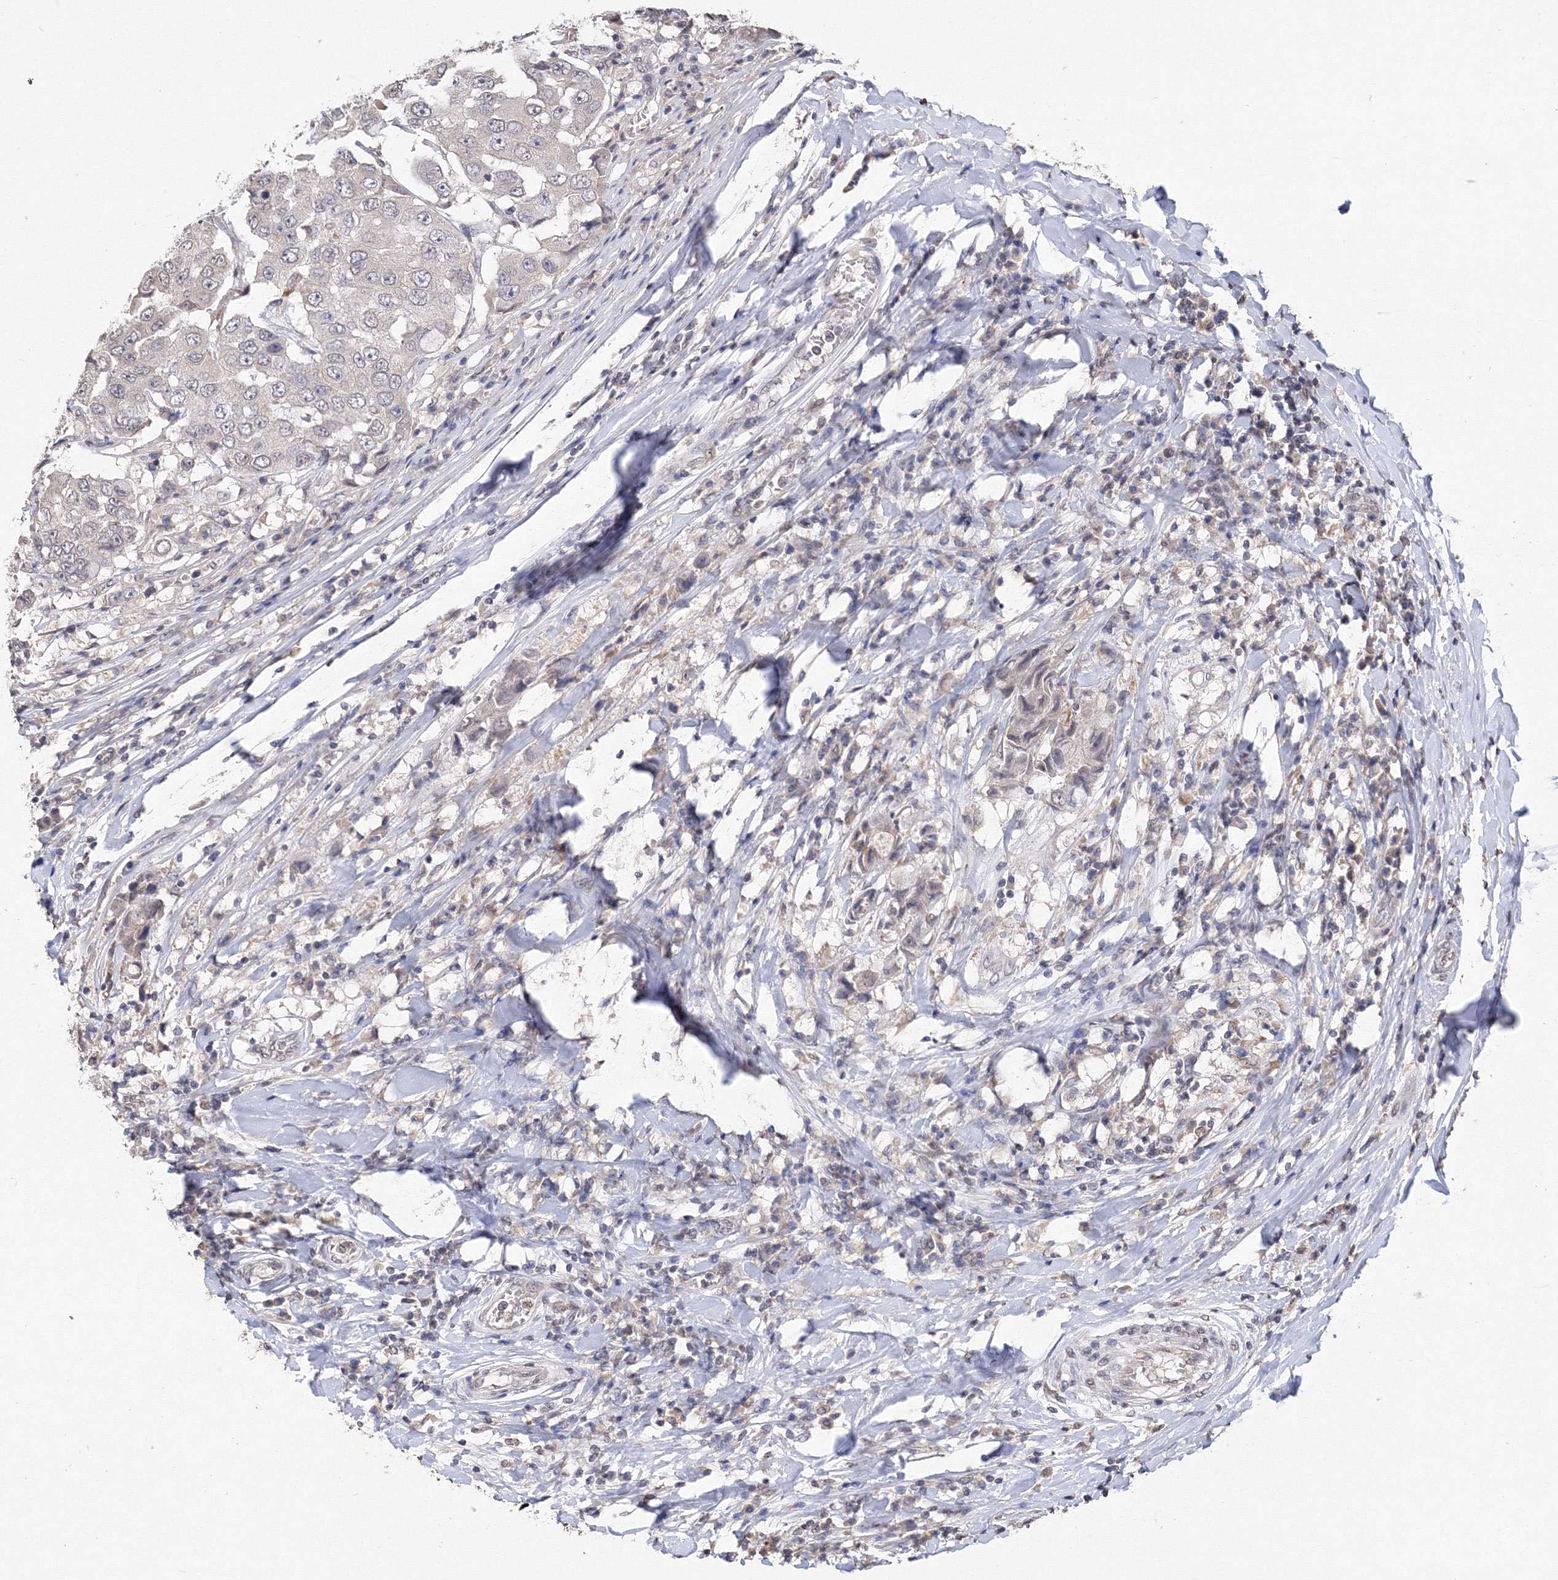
{"staining": {"intensity": "negative", "quantity": "none", "location": "none"}, "tissue": "breast cancer", "cell_type": "Tumor cells", "image_type": "cancer", "snomed": [{"axis": "morphology", "description": "Duct carcinoma"}, {"axis": "topography", "description": "Breast"}], "caption": "Breast cancer (intraductal carcinoma) was stained to show a protein in brown. There is no significant expression in tumor cells.", "gene": "GPN1", "patient": {"sex": "female", "age": 27}}